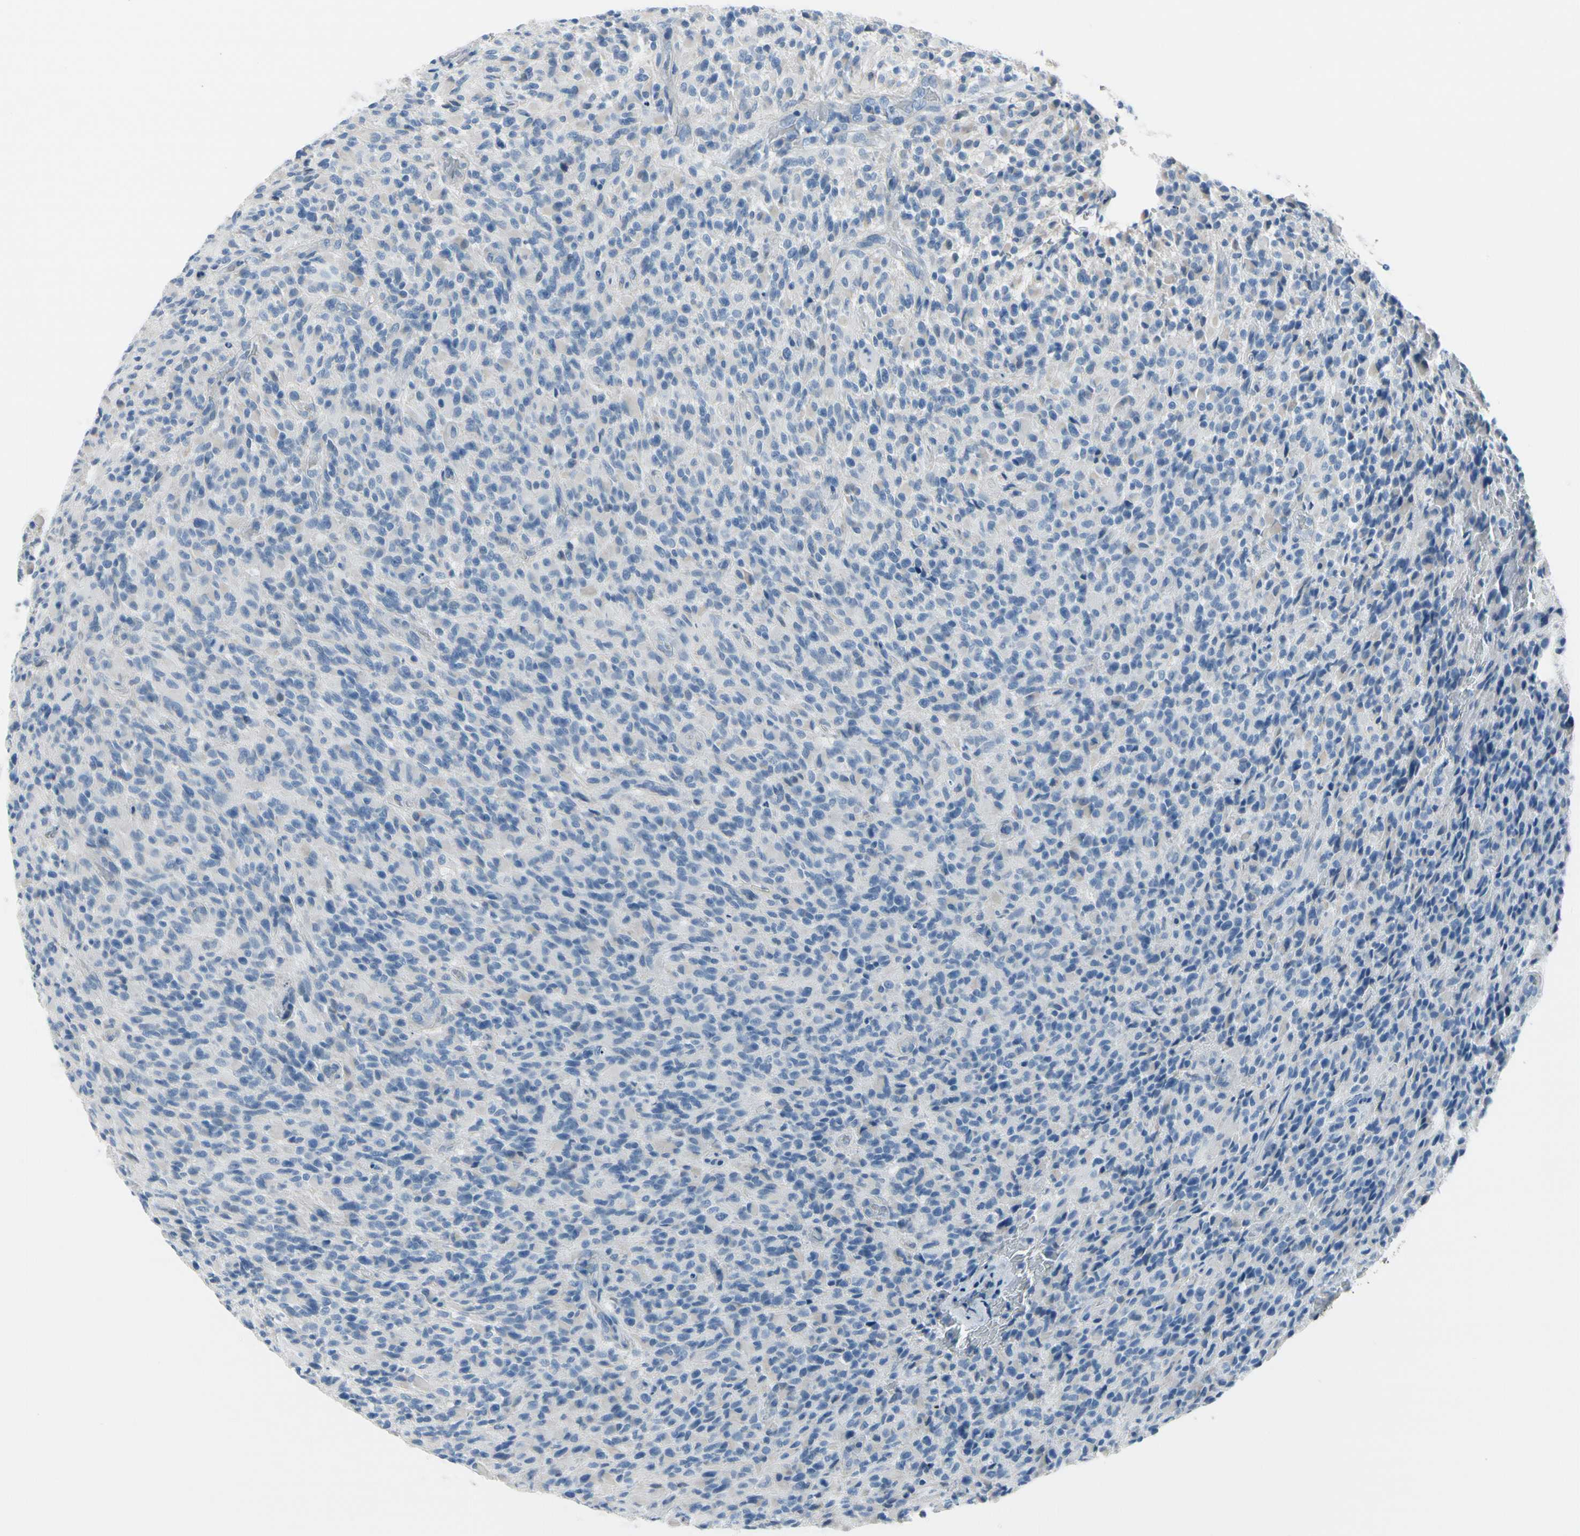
{"staining": {"intensity": "negative", "quantity": "none", "location": "none"}, "tissue": "glioma", "cell_type": "Tumor cells", "image_type": "cancer", "snomed": [{"axis": "morphology", "description": "Glioma, malignant, High grade"}, {"axis": "topography", "description": "Brain"}], "caption": "Immunohistochemistry (IHC) image of human malignant glioma (high-grade) stained for a protein (brown), which exhibits no positivity in tumor cells.", "gene": "MUC5B", "patient": {"sex": "male", "age": 71}}